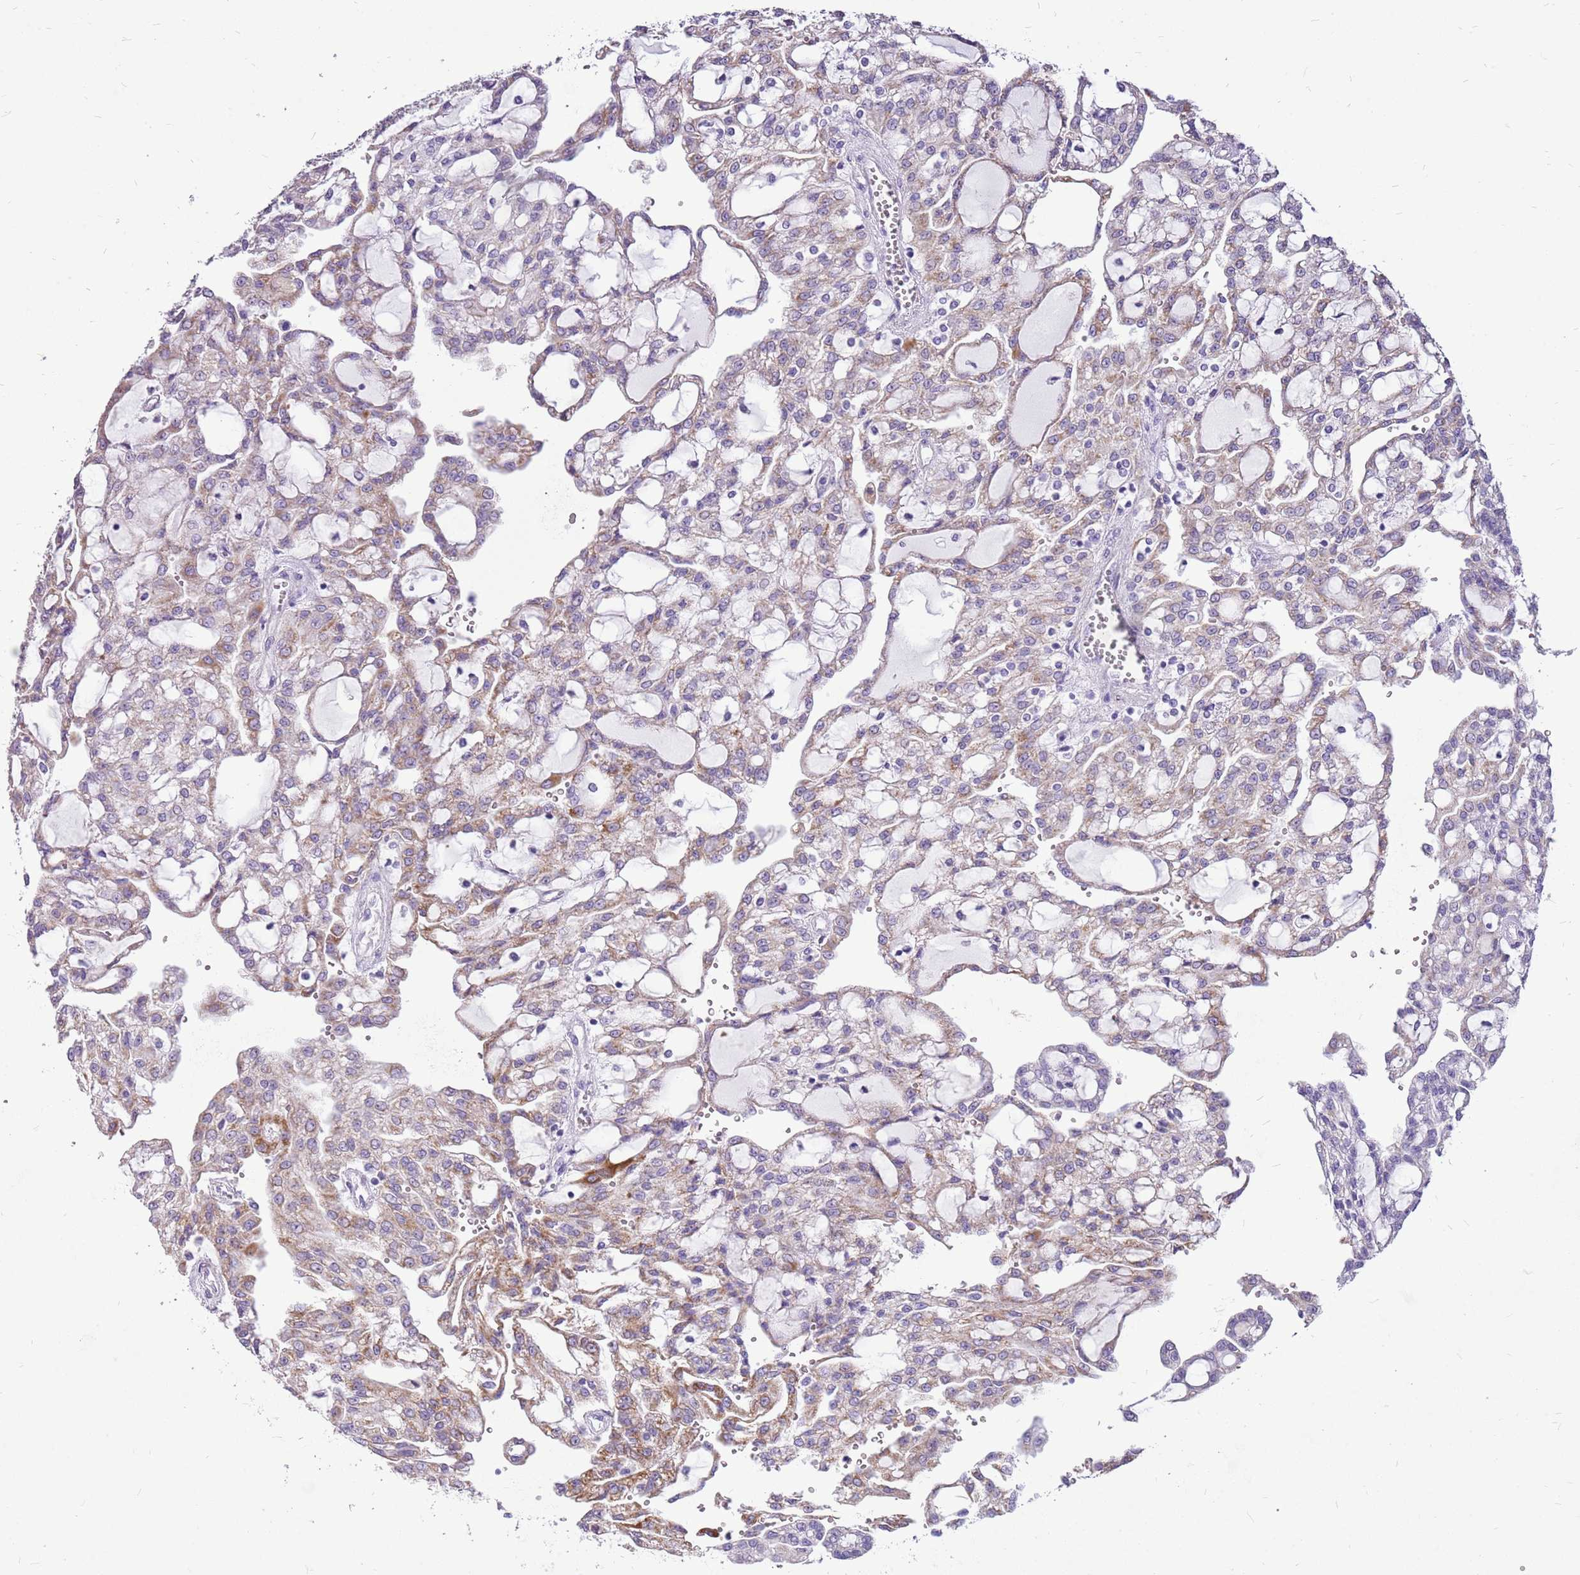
{"staining": {"intensity": "moderate", "quantity": "<25%", "location": "cytoplasmic/membranous"}, "tissue": "renal cancer", "cell_type": "Tumor cells", "image_type": "cancer", "snomed": [{"axis": "morphology", "description": "Adenocarcinoma, NOS"}, {"axis": "topography", "description": "Kidney"}], "caption": "Renal cancer (adenocarcinoma) was stained to show a protein in brown. There is low levels of moderate cytoplasmic/membranous staining in about <25% of tumor cells. The staining is performed using DAB (3,3'-diaminobenzidine) brown chromogen to label protein expression. The nuclei are counter-stained blue using hematoxylin.", "gene": "ACSS3", "patient": {"sex": "male", "age": 63}}